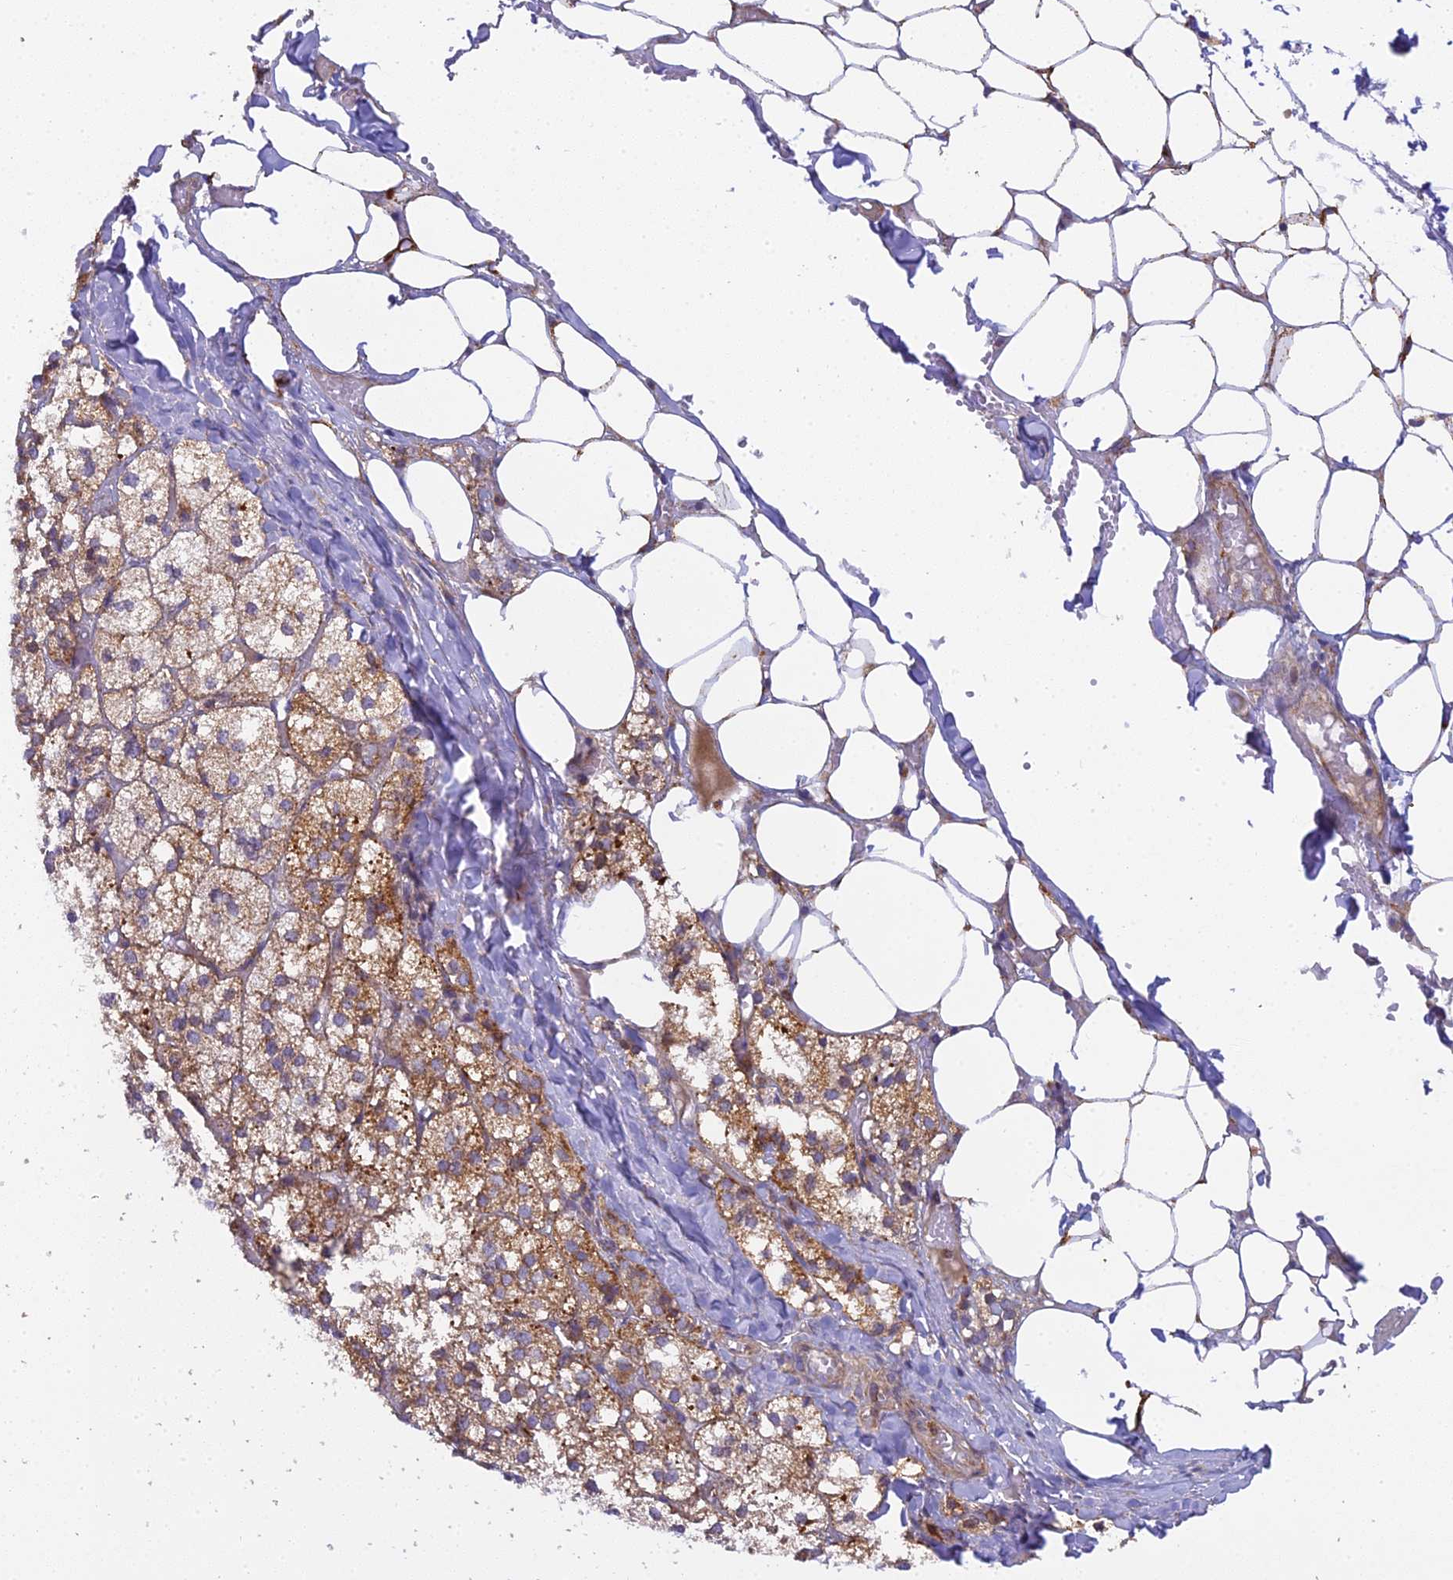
{"staining": {"intensity": "moderate", "quantity": ">75%", "location": "cytoplasmic/membranous"}, "tissue": "adrenal gland", "cell_type": "Glandular cells", "image_type": "normal", "snomed": [{"axis": "morphology", "description": "Normal tissue, NOS"}, {"axis": "topography", "description": "Adrenal gland"}], "caption": "Immunohistochemical staining of normal human adrenal gland shows medium levels of moderate cytoplasmic/membranous expression in approximately >75% of glandular cells.", "gene": "CLCN7", "patient": {"sex": "female", "age": 61}}